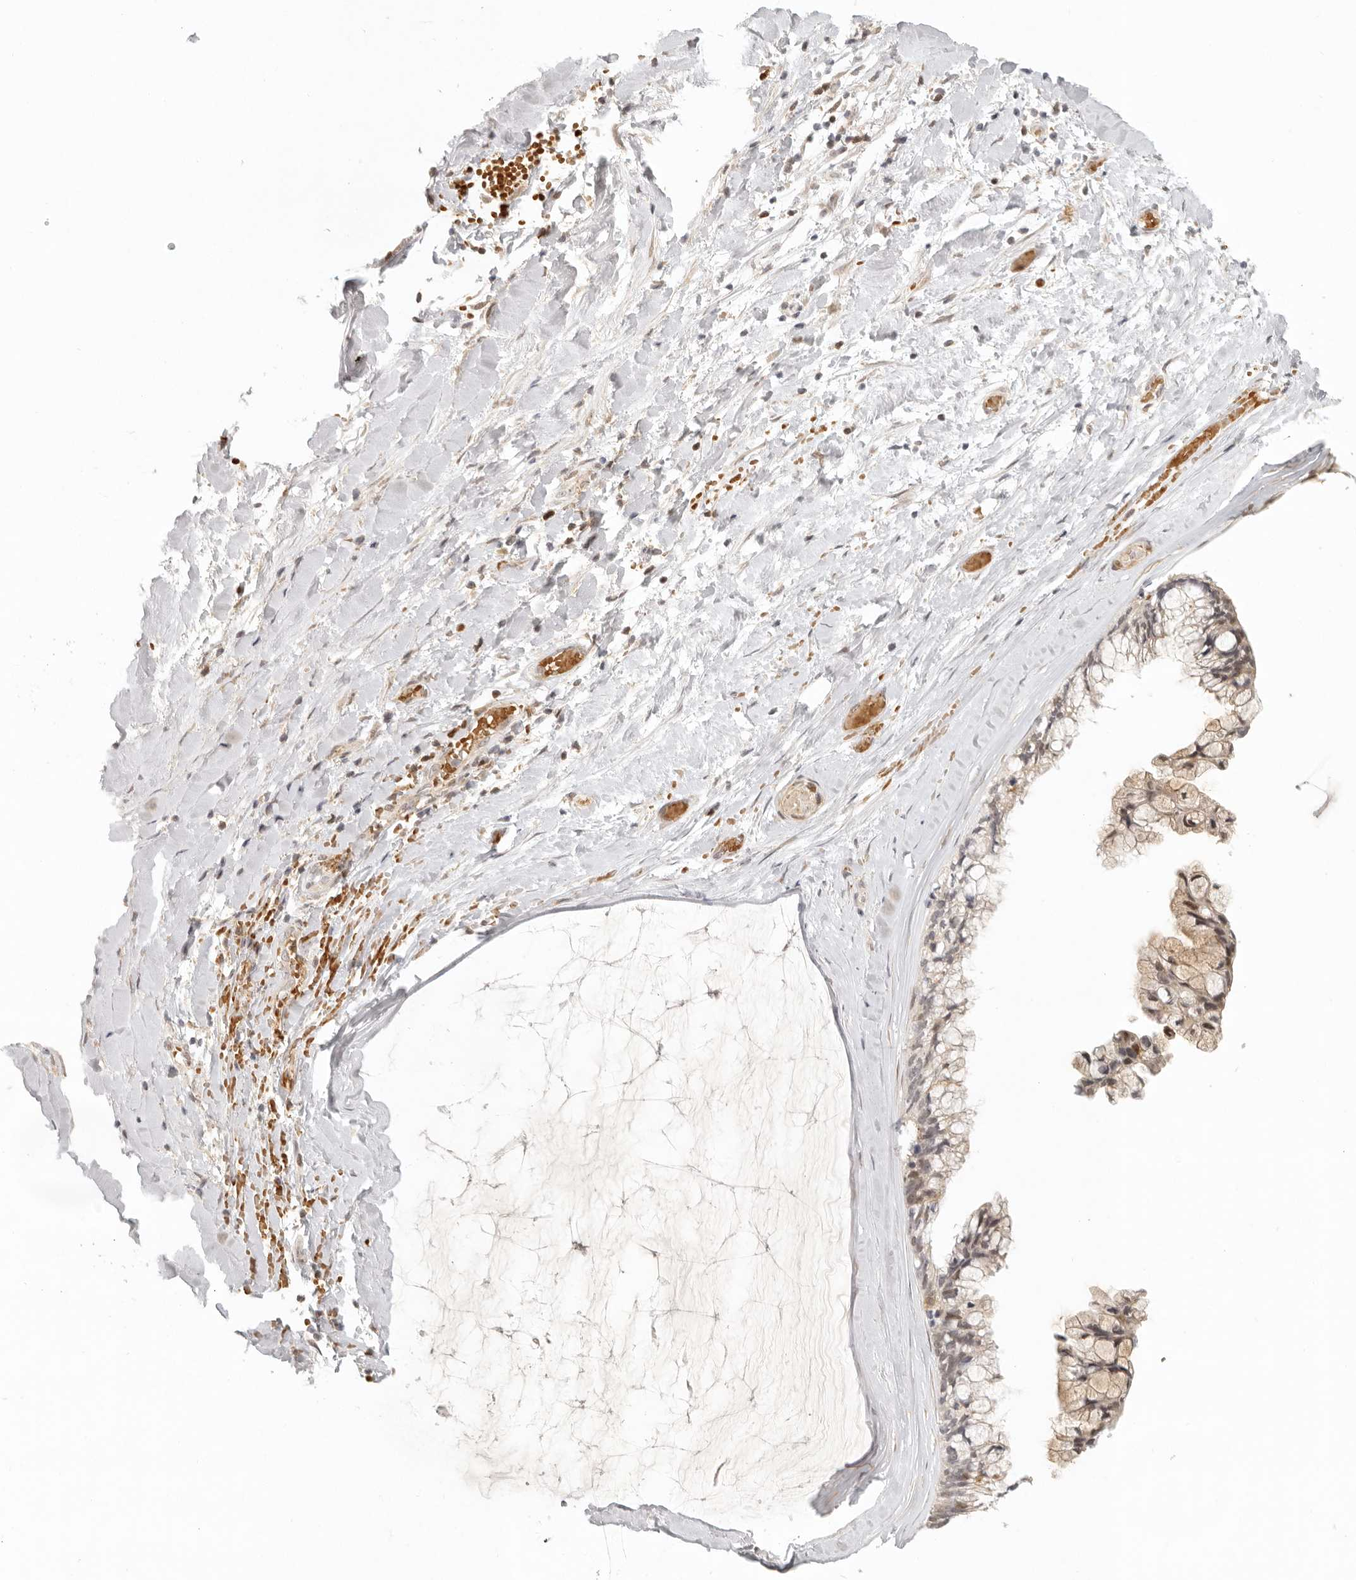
{"staining": {"intensity": "weak", "quantity": "25%-75%", "location": "cytoplasmic/membranous,nuclear"}, "tissue": "ovarian cancer", "cell_type": "Tumor cells", "image_type": "cancer", "snomed": [{"axis": "morphology", "description": "Cystadenocarcinoma, mucinous, NOS"}, {"axis": "topography", "description": "Ovary"}], "caption": "The immunohistochemical stain shows weak cytoplasmic/membranous and nuclear expression in tumor cells of ovarian mucinous cystadenocarcinoma tissue.", "gene": "AHDC1", "patient": {"sex": "female", "age": 39}}